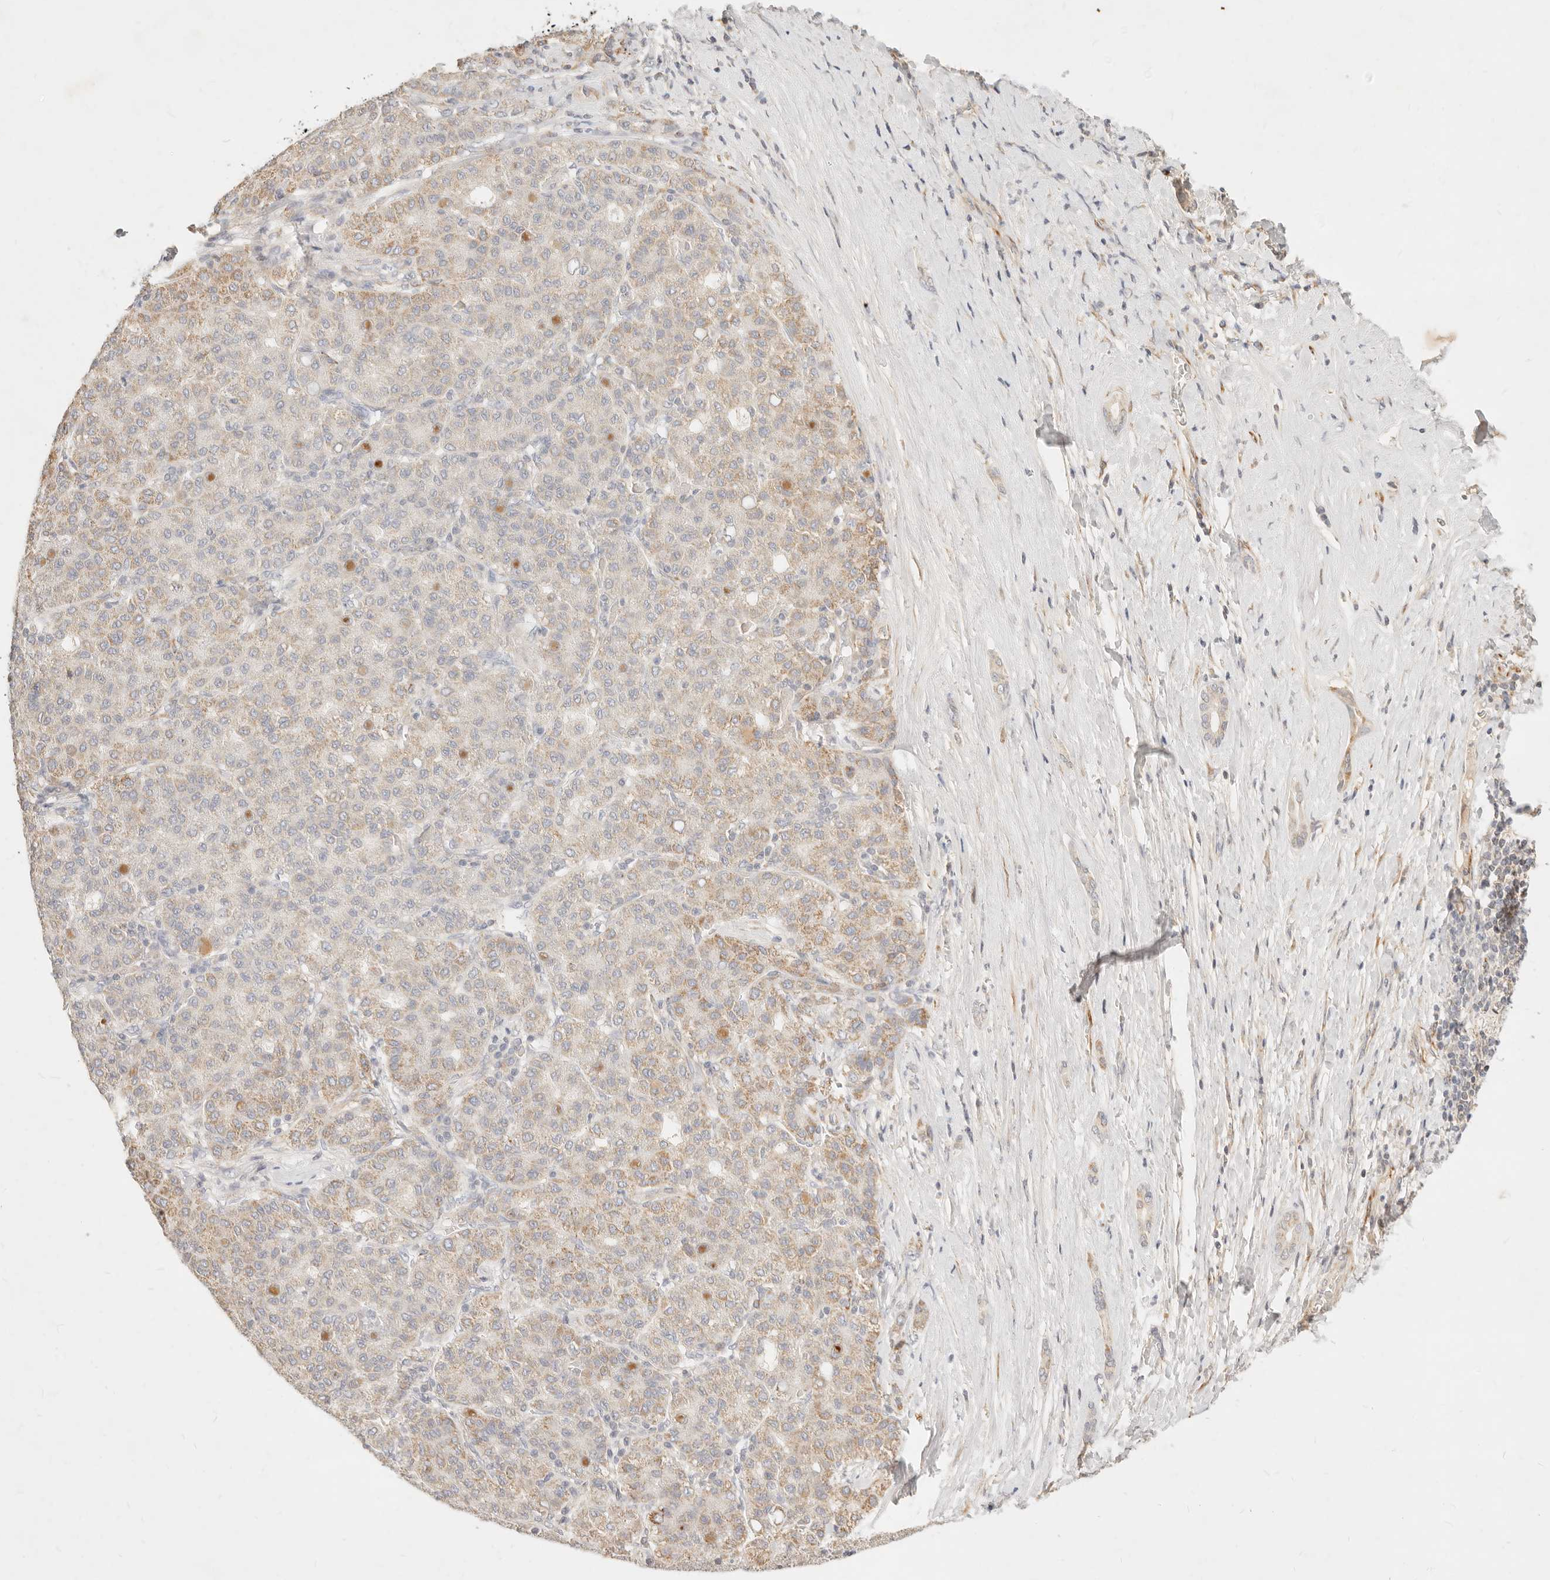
{"staining": {"intensity": "moderate", "quantity": "<25%", "location": "cytoplasmic/membranous"}, "tissue": "liver cancer", "cell_type": "Tumor cells", "image_type": "cancer", "snomed": [{"axis": "morphology", "description": "Carcinoma, Hepatocellular, NOS"}, {"axis": "topography", "description": "Liver"}], "caption": "IHC photomicrograph of human hepatocellular carcinoma (liver) stained for a protein (brown), which shows low levels of moderate cytoplasmic/membranous staining in about <25% of tumor cells.", "gene": "RUBCNL", "patient": {"sex": "male", "age": 65}}